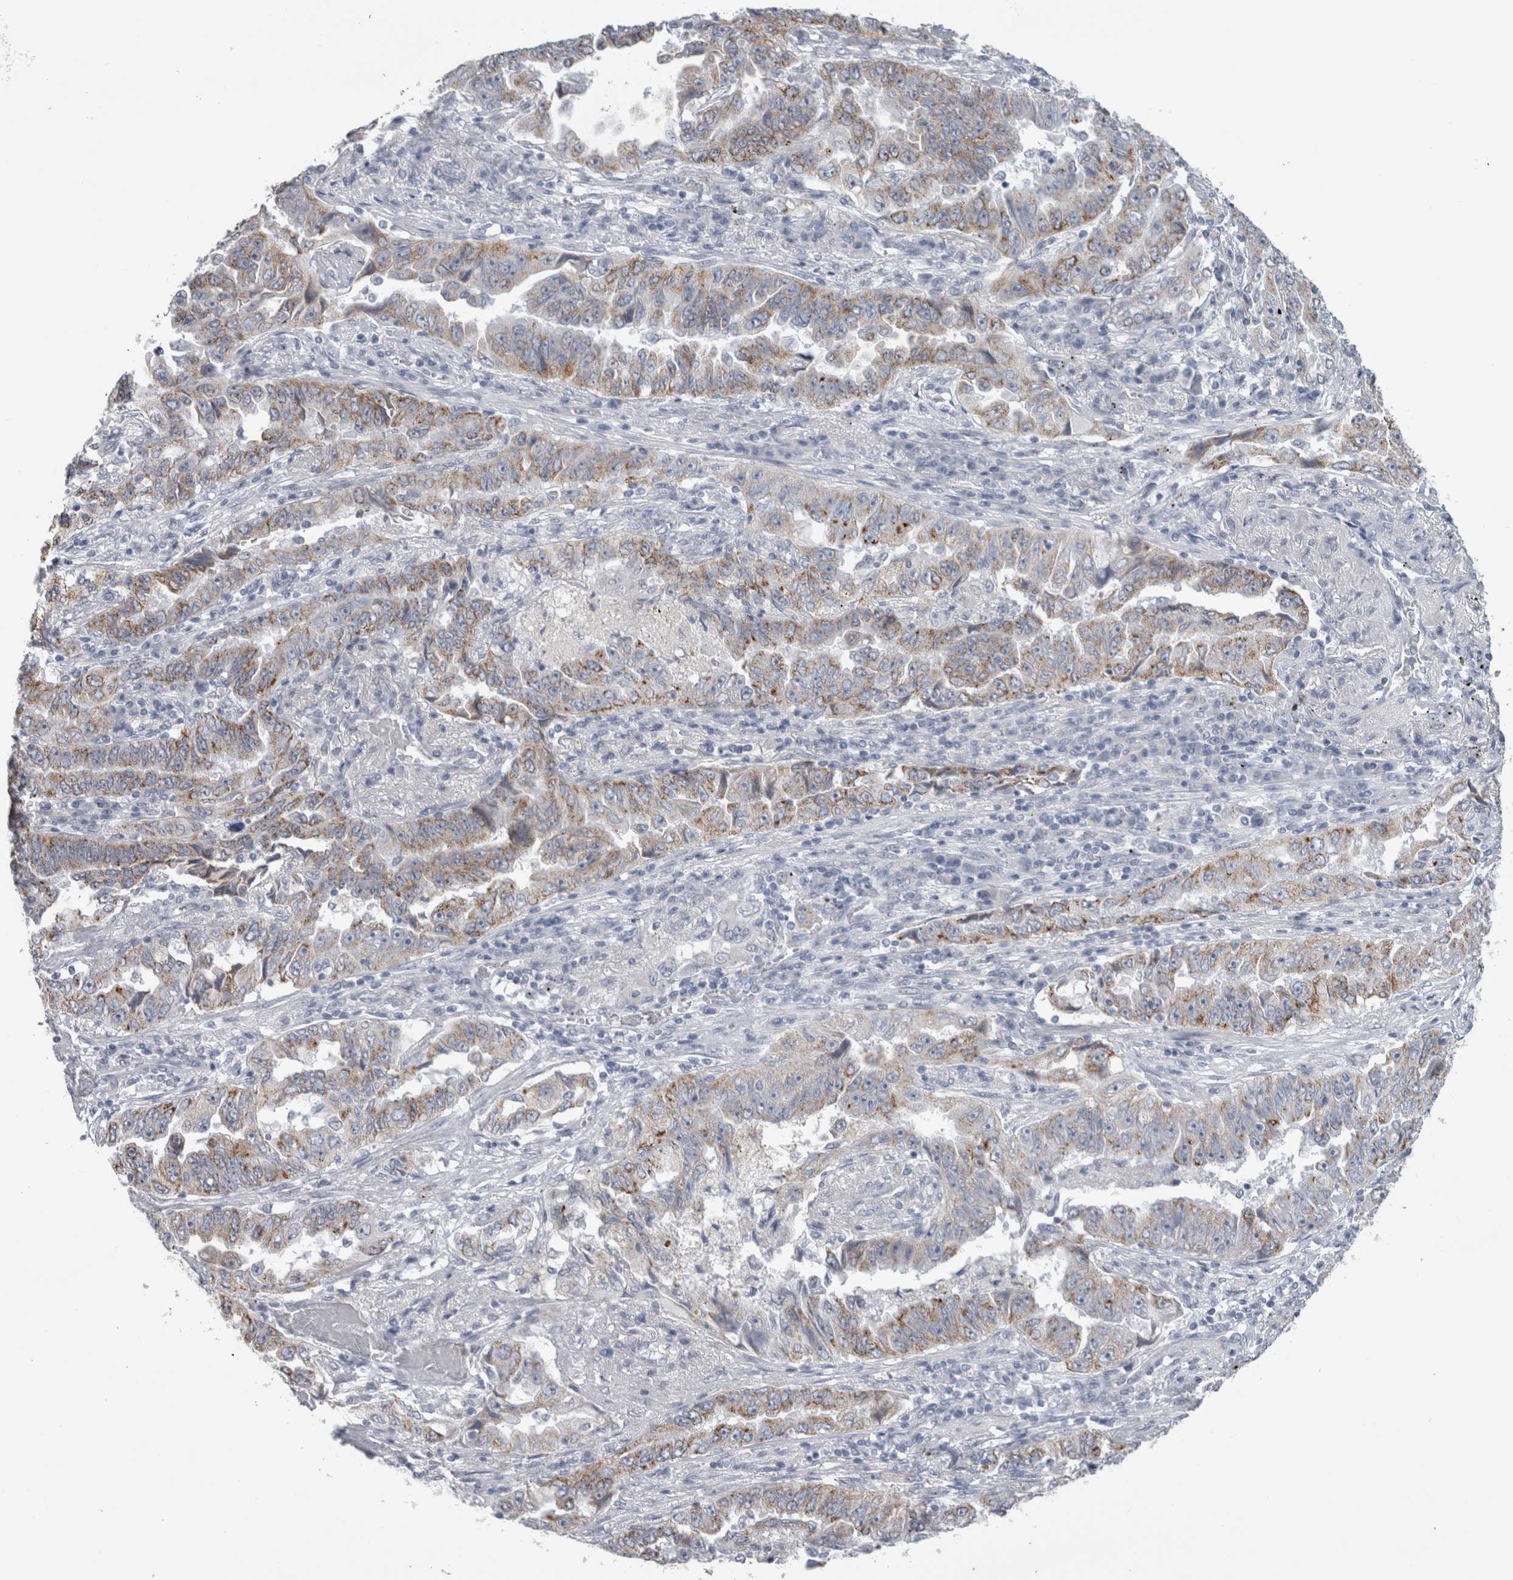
{"staining": {"intensity": "moderate", "quantity": ">75%", "location": "cytoplasmic/membranous"}, "tissue": "lung cancer", "cell_type": "Tumor cells", "image_type": "cancer", "snomed": [{"axis": "morphology", "description": "Adenocarcinoma, NOS"}, {"axis": "topography", "description": "Lung"}], "caption": "An IHC photomicrograph of tumor tissue is shown. Protein staining in brown shows moderate cytoplasmic/membranous positivity in lung cancer (adenocarcinoma) within tumor cells.", "gene": "PLIN1", "patient": {"sex": "female", "age": 51}}